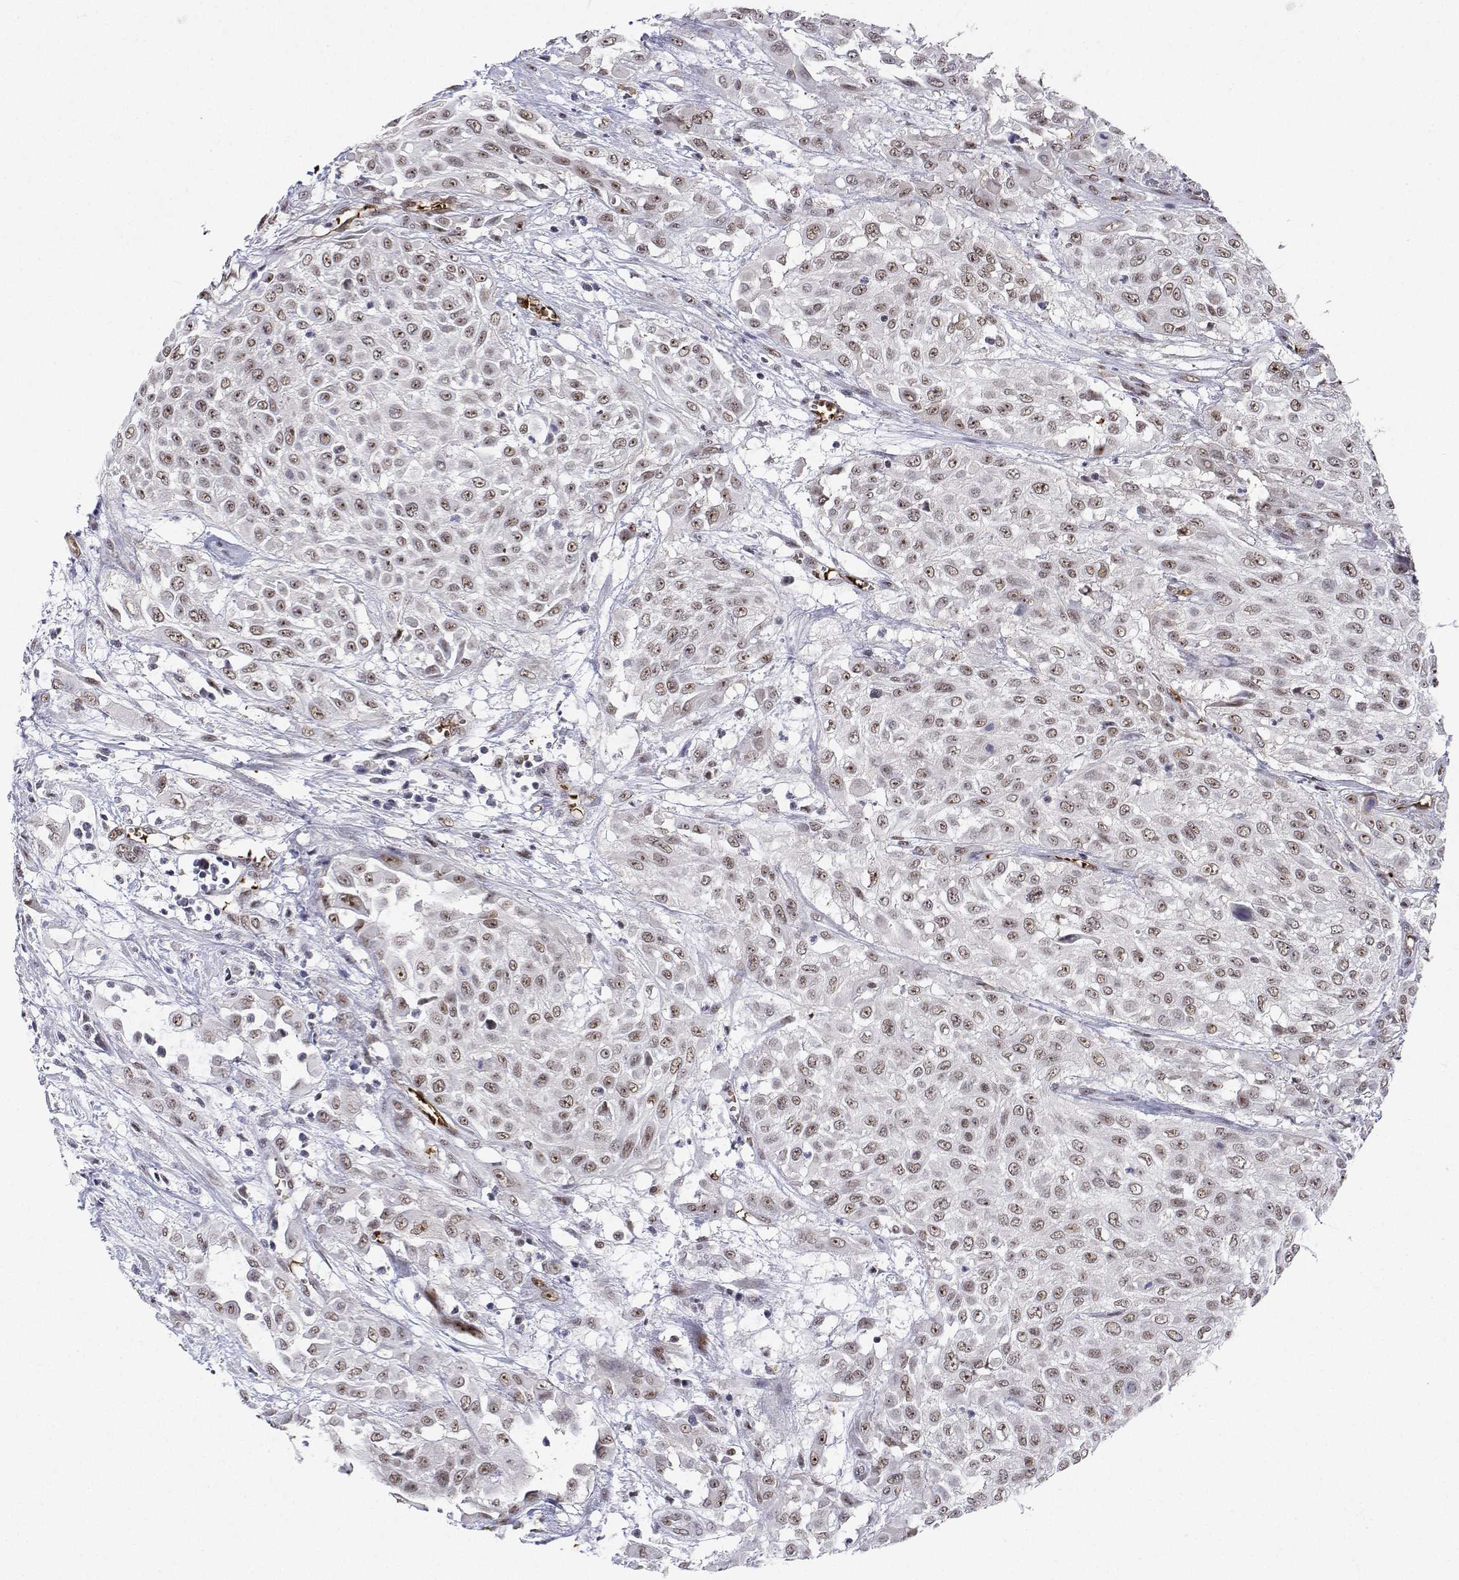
{"staining": {"intensity": "moderate", "quantity": ">75%", "location": "nuclear"}, "tissue": "urothelial cancer", "cell_type": "Tumor cells", "image_type": "cancer", "snomed": [{"axis": "morphology", "description": "Urothelial carcinoma, High grade"}, {"axis": "topography", "description": "Urinary bladder"}], "caption": "DAB immunohistochemical staining of urothelial cancer demonstrates moderate nuclear protein staining in about >75% of tumor cells.", "gene": "ADAR", "patient": {"sex": "male", "age": 57}}